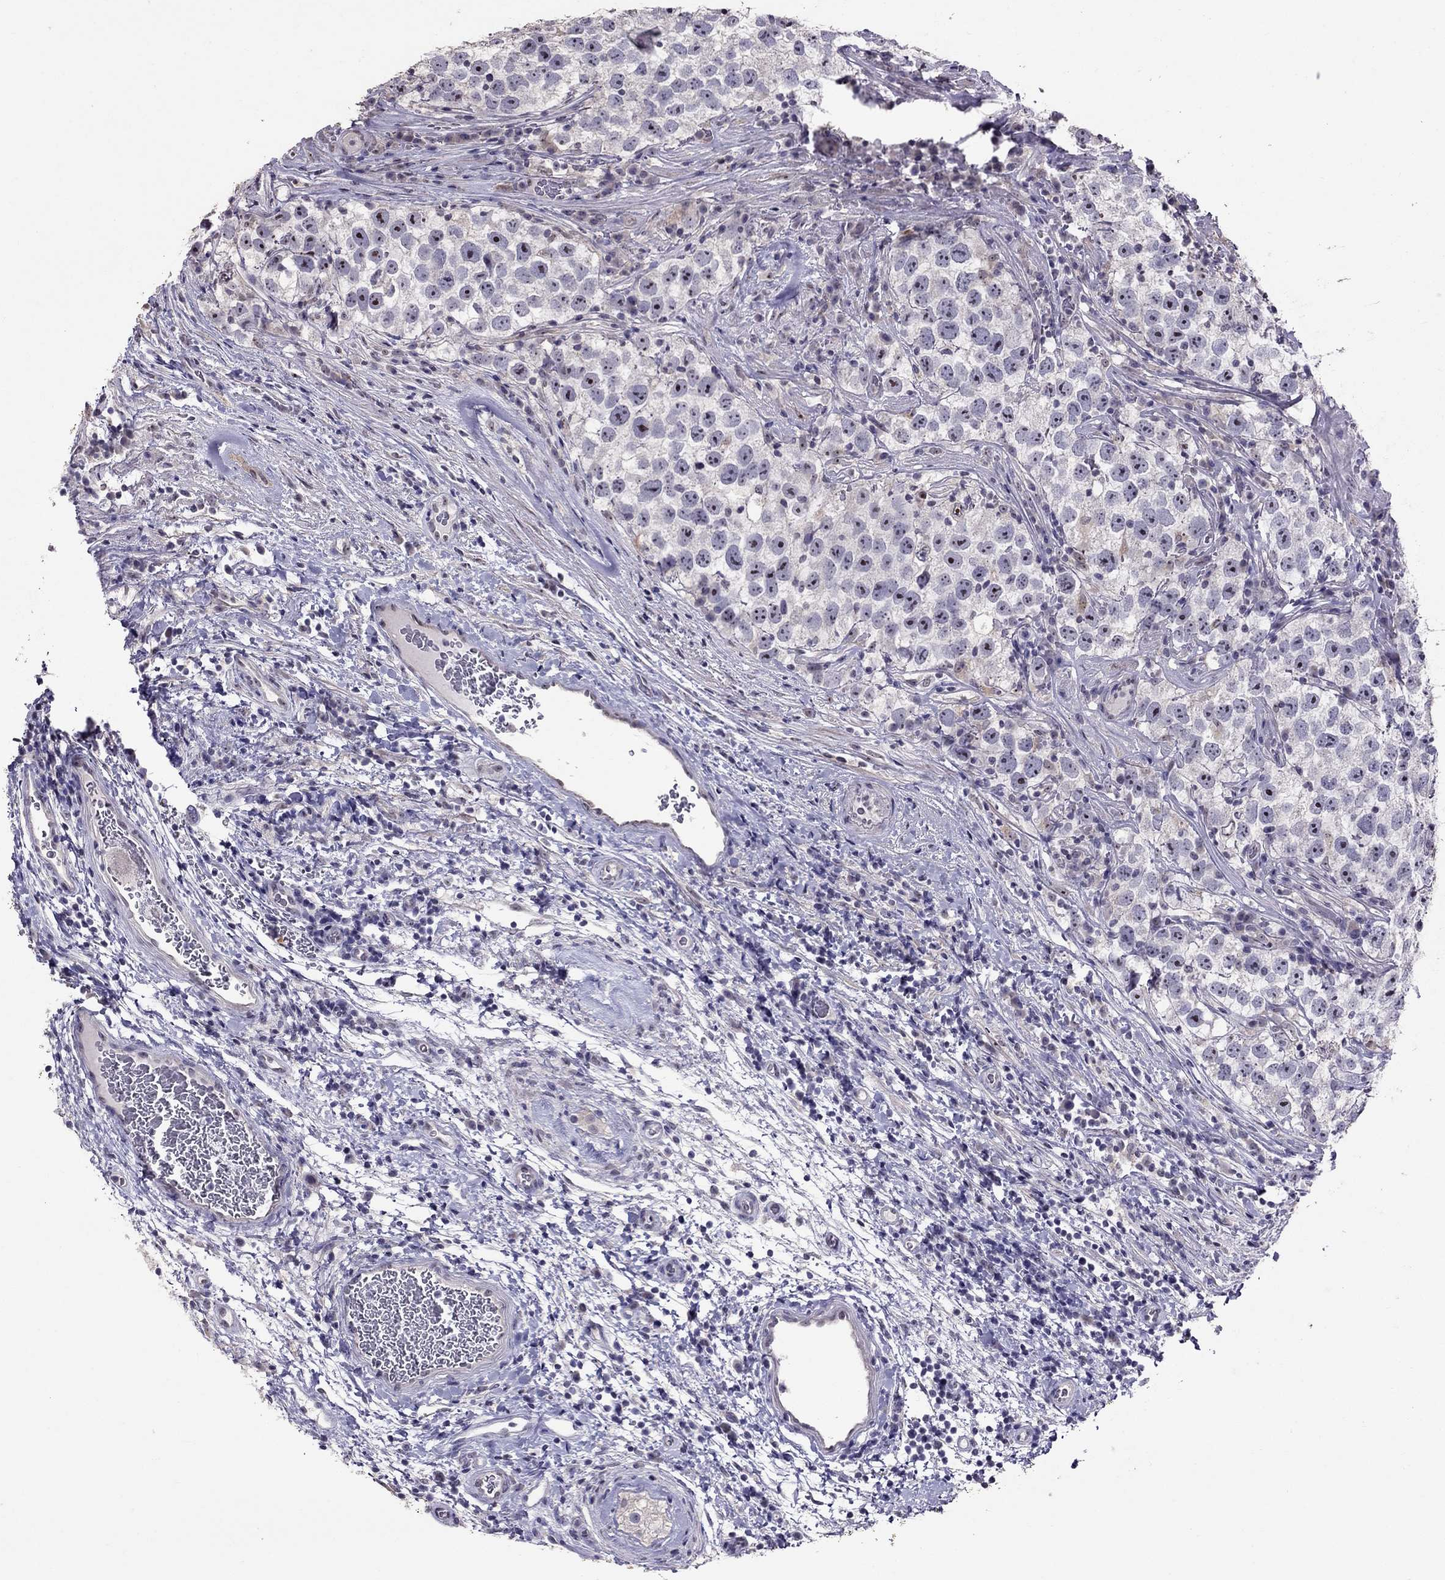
{"staining": {"intensity": "negative", "quantity": "none", "location": "none"}, "tissue": "testis cancer", "cell_type": "Tumor cells", "image_type": "cancer", "snomed": [{"axis": "morphology", "description": "Normal tissue, NOS"}, {"axis": "morphology", "description": "Seminoma, NOS"}, {"axis": "topography", "description": "Testis"}], "caption": "This is a histopathology image of IHC staining of seminoma (testis), which shows no positivity in tumor cells. (Brightfield microscopy of DAB (3,3'-diaminobenzidine) immunohistochemistry at high magnification).", "gene": "LRRC46", "patient": {"sex": "male", "age": 31}}